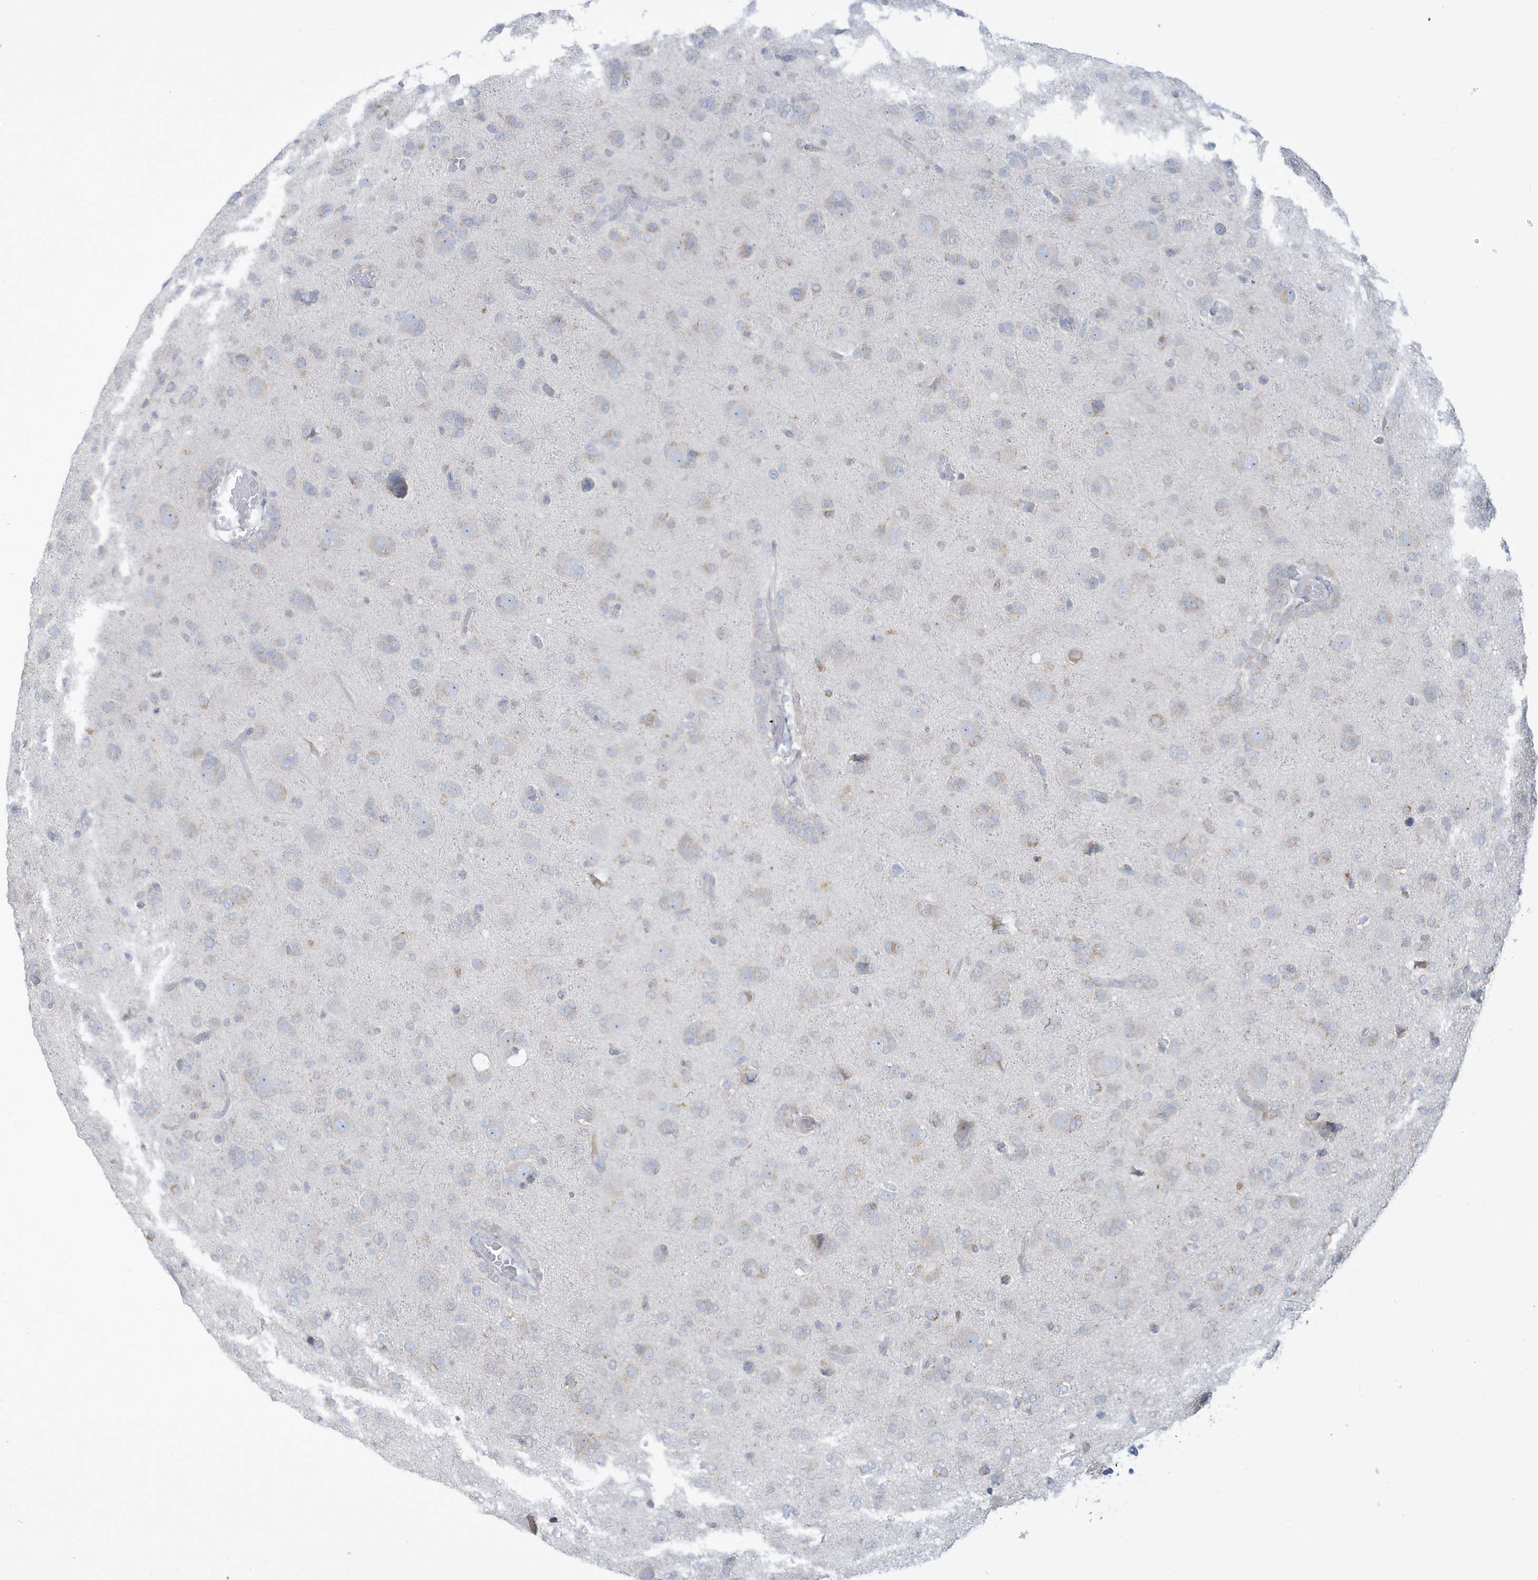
{"staining": {"intensity": "weak", "quantity": "25%-75%", "location": "cytoplasmic/membranous"}, "tissue": "glioma", "cell_type": "Tumor cells", "image_type": "cancer", "snomed": [{"axis": "morphology", "description": "Glioma, malignant, High grade"}, {"axis": "topography", "description": "Brain"}], "caption": "Malignant high-grade glioma stained with a protein marker demonstrates weak staining in tumor cells.", "gene": "SLAMF9", "patient": {"sex": "female", "age": 59}}